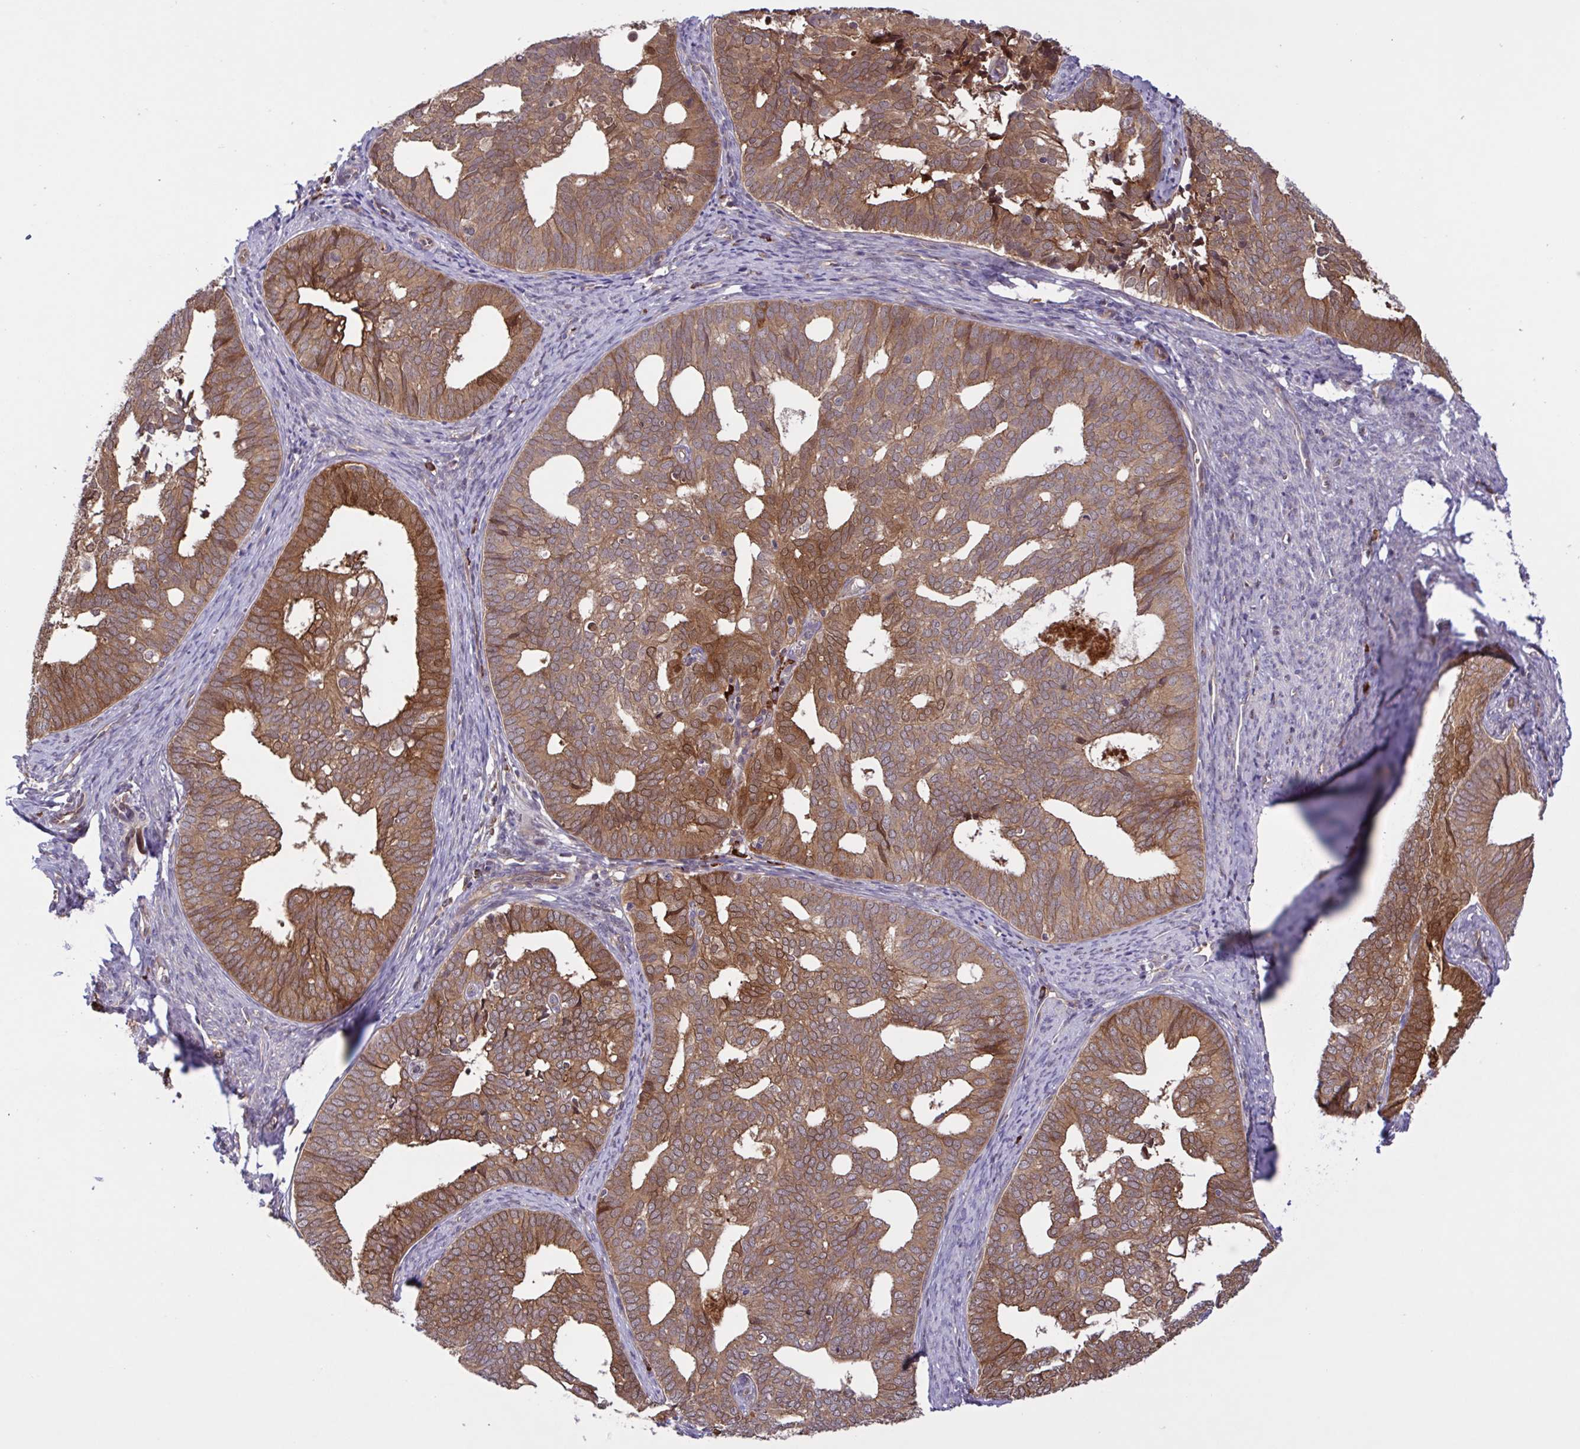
{"staining": {"intensity": "moderate", "quantity": ">75%", "location": "cytoplasmic/membranous"}, "tissue": "endometrial cancer", "cell_type": "Tumor cells", "image_type": "cancer", "snomed": [{"axis": "morphology", "description": "Adenocarcinoma, NOS"}, {"axis": "topography", "description": "Endometrium"}], "caption": "Moderate cytoplasmic/membranous expression is appreciated in about >75% of tumor cells in endometrial cancer.", "gene": "INTS10", "patient": {"sex": "female", "age": 75}}